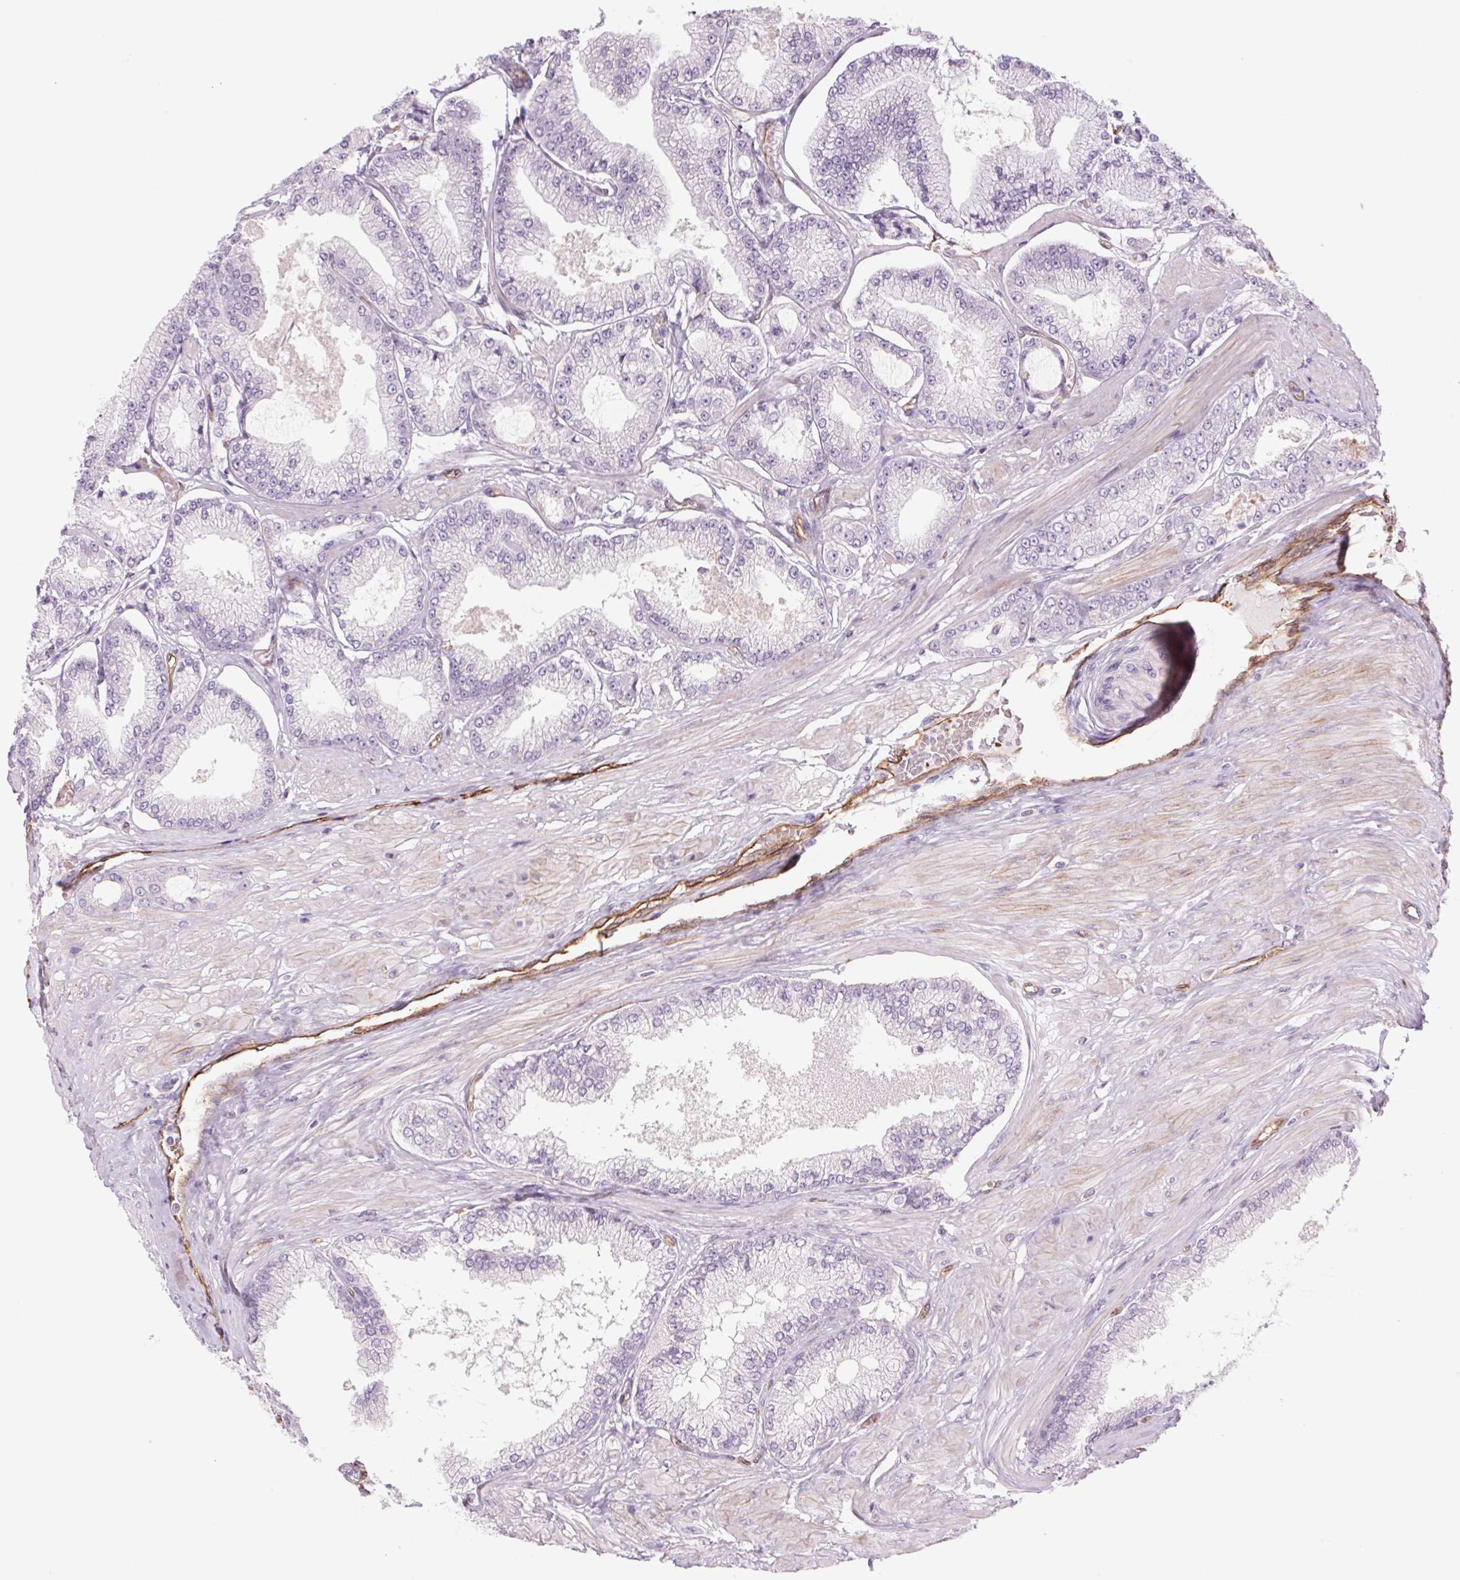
{"staining": {"intensity": "negative", "quantity": "none", "location": "none"}, "tissue": "prostate cancer", "cell_type": "Tumor cells", "image_type": "cancer", "snomed": [{"axis": "morphology", "description": "Adenocarcinoma, Low grade"}, {"axis": "topography", "description": "Prostate"}], "caption": "Immunohistochemistry (IHC) micrograph of neoplastic tissue: adenocarcinoma (low-grade) (prostate) stained with DAB (3,3'-diaminobenzidine) reveals no significant protein staining in tumor cells.", "gene": "MS4A13", "patient": {"sex": "male", "age": 55}}